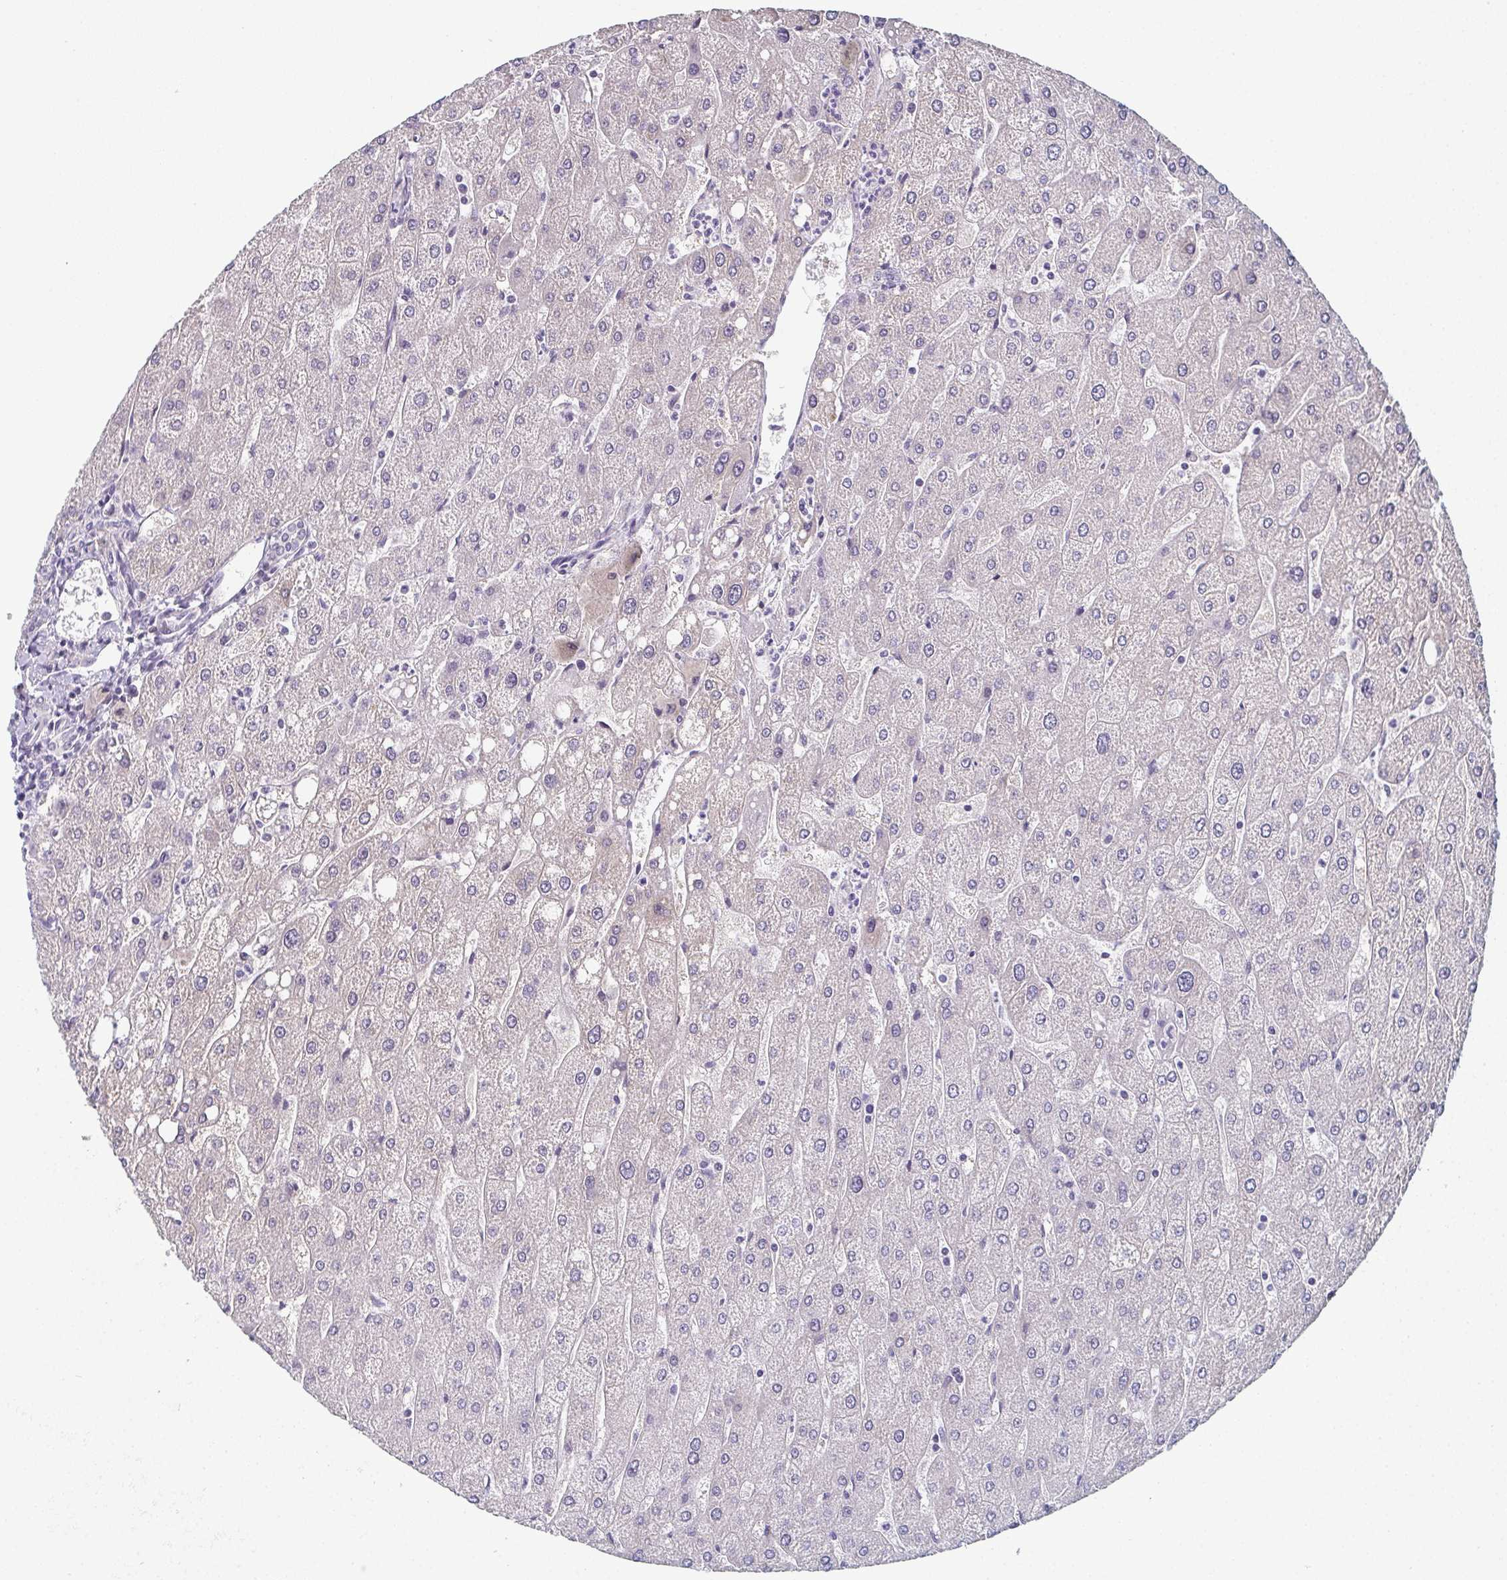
{"staining": {"intensity": "negative", "quantity": "none", "location": "none"}, "tissue": "liver", "cell_type": "Cholangiocytes", "image_type": "normal", "snomed": [{"axis": "morphology", "description": "Normal tissue, NOS"}, {"axis": "topography", "description": "Liver"}], "caption": "This photomicrograph is of unremarkable liver stained with IHC to label a protein in brown with the nuclei are counter-stained blue. There is no staining in cholangiocytes.", "gene": "PYCR3", "patient": {"sex": "male", "age": 67}}